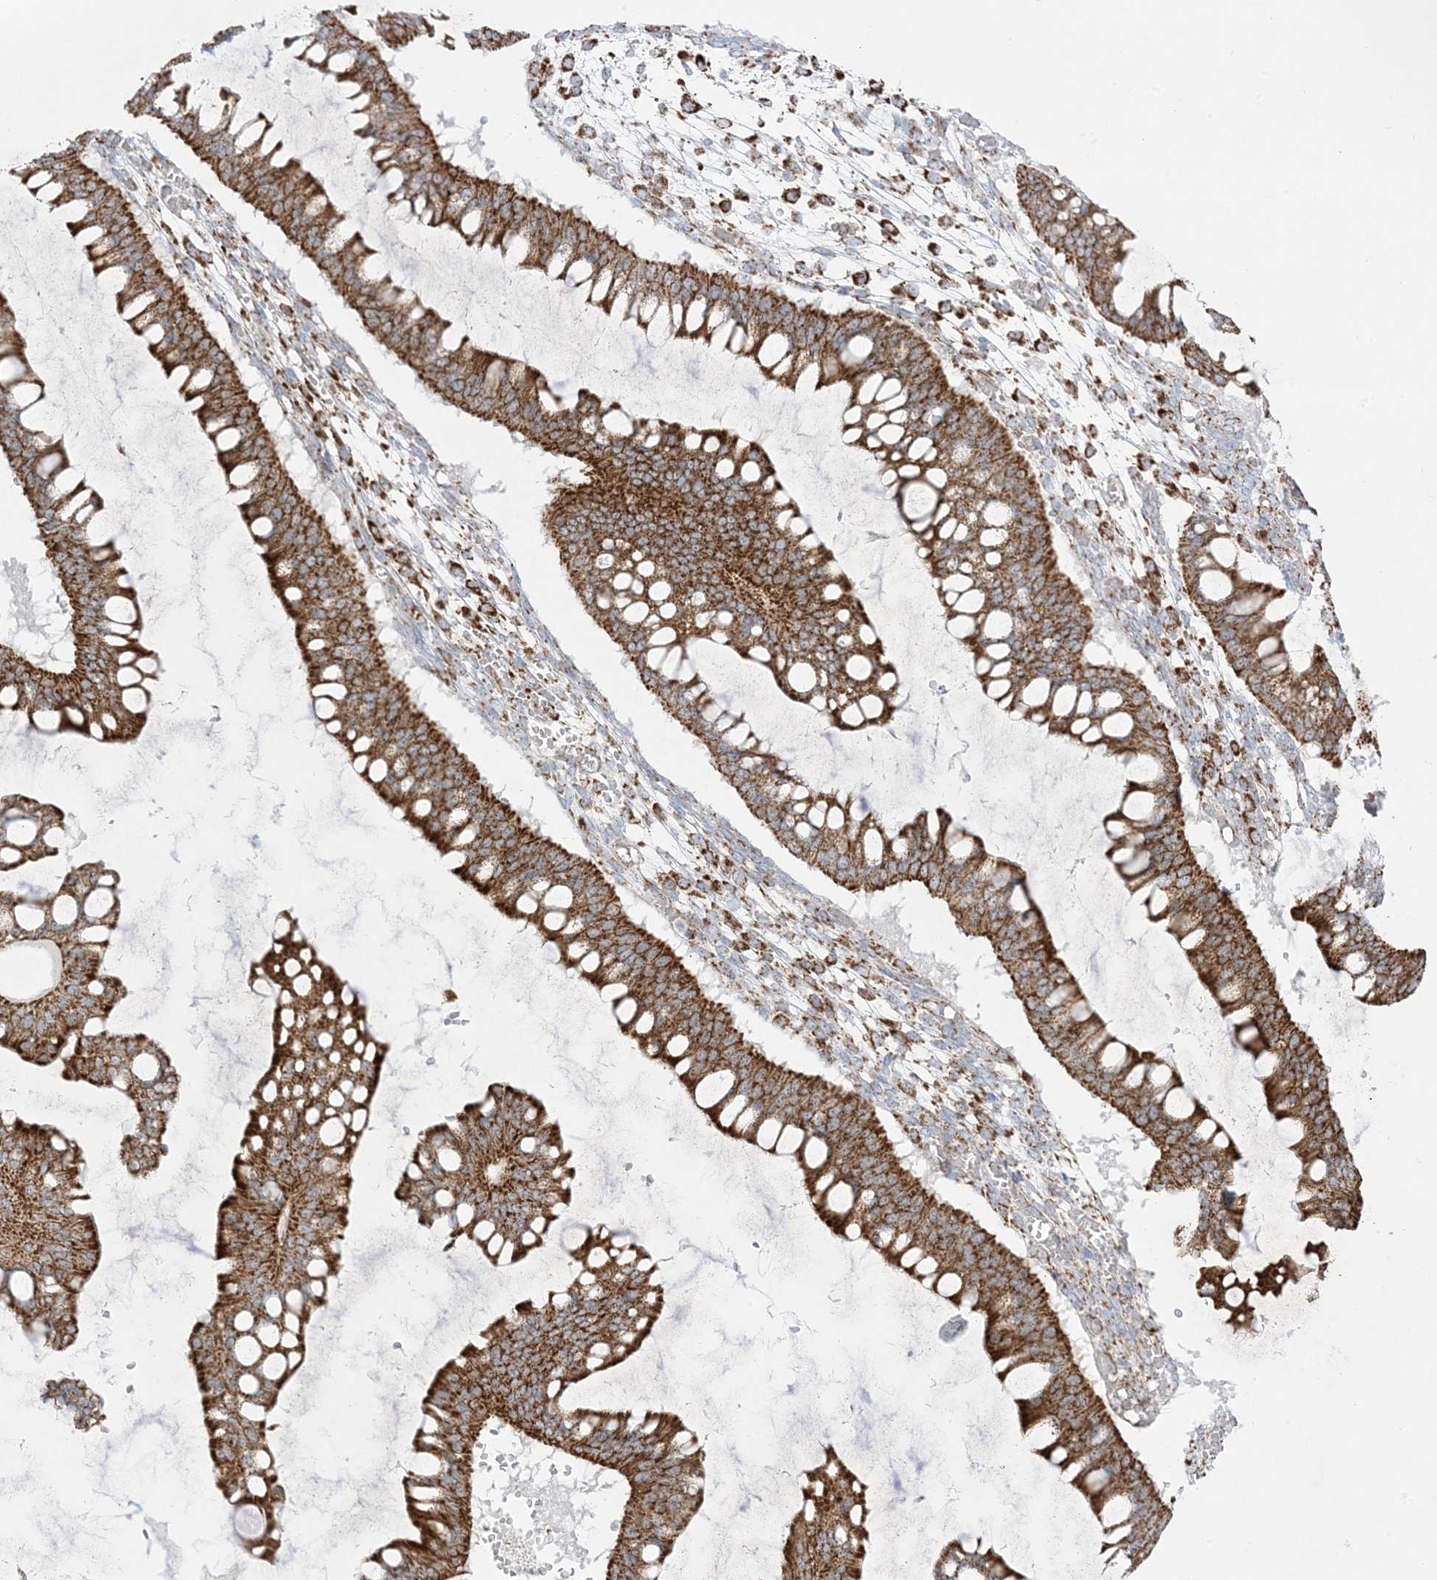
{"staining": {"intensity": "moderate", "quantity": ">75%", "location": "cytoplasmic/membranous"}, "tissue": "ovarian cancer", "cell_type": "Tumor cells", "image_type": "cancer", "snomed": [{"axis": "morphology", "description": "Cystadenocarcinoma, mucinous, NOS"}, {"axis": "topography", "description": "Ovary"}], "caption": "Ovarian cancer (mucinous cystadenocarcinoma) stained for a protein displays moderate cytoplasmic/membranous positivity in tumor cells.", "gene": "MRPS36", "patient": {"sex": "female", "age": 73}}